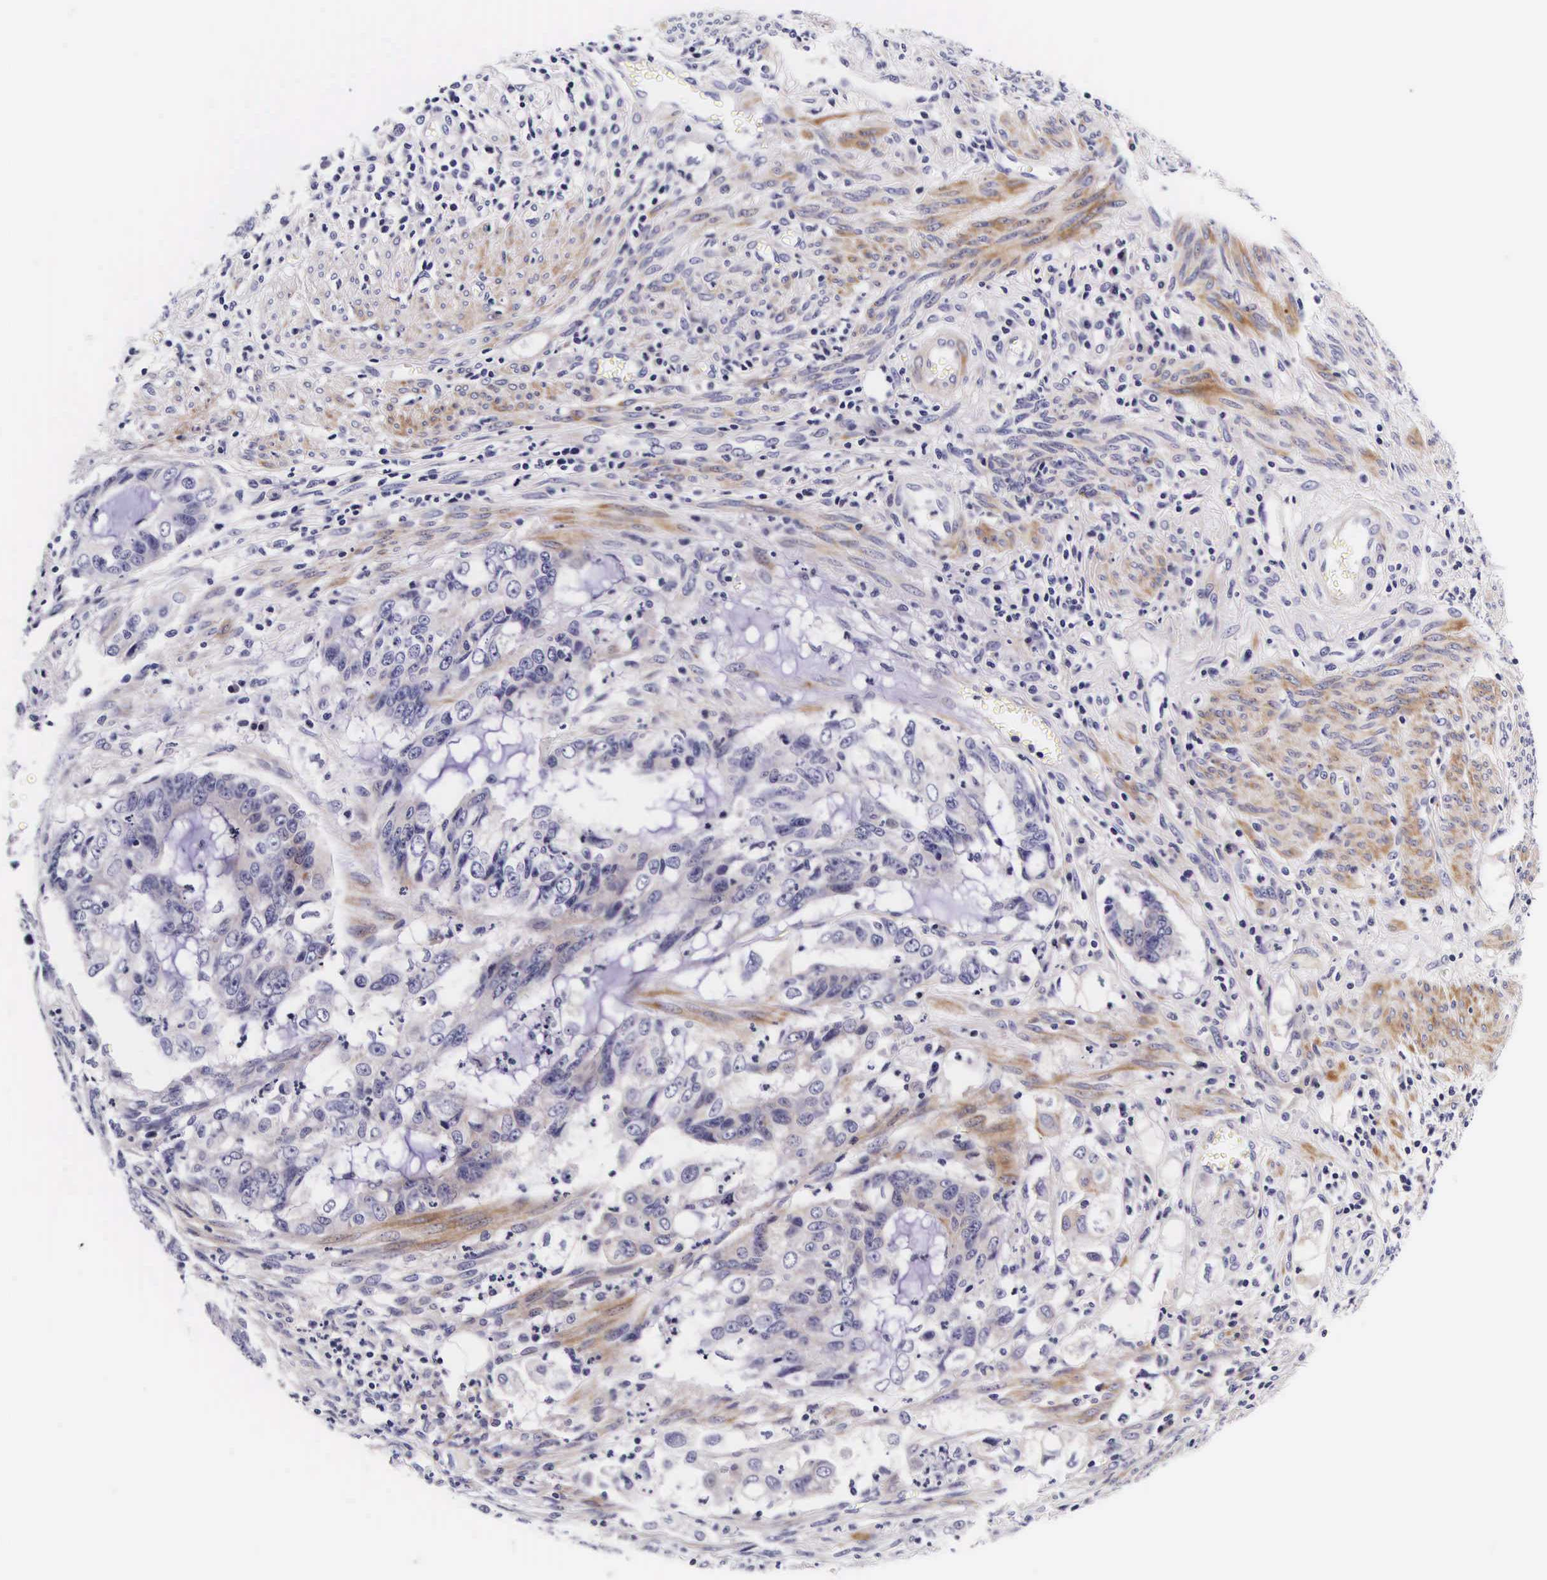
{"staining": {"intensity": "negative", "quantity": "none", "location": "none"}, "tissue": "endometrial cancer", "cell_type": "Tumor cells", "image_type": "cancer", "snomed": [{"axis": "morphology", "description": "Adenocarcinoma, NOS"}, {"axis": "topography", "description": "Endometrium"}], "caption": "There is no significant positivity in tumor cells of endometrial adenocarcinoma.", "gene": "UPRT", "patient": {"sex": "female", "age": 75}}